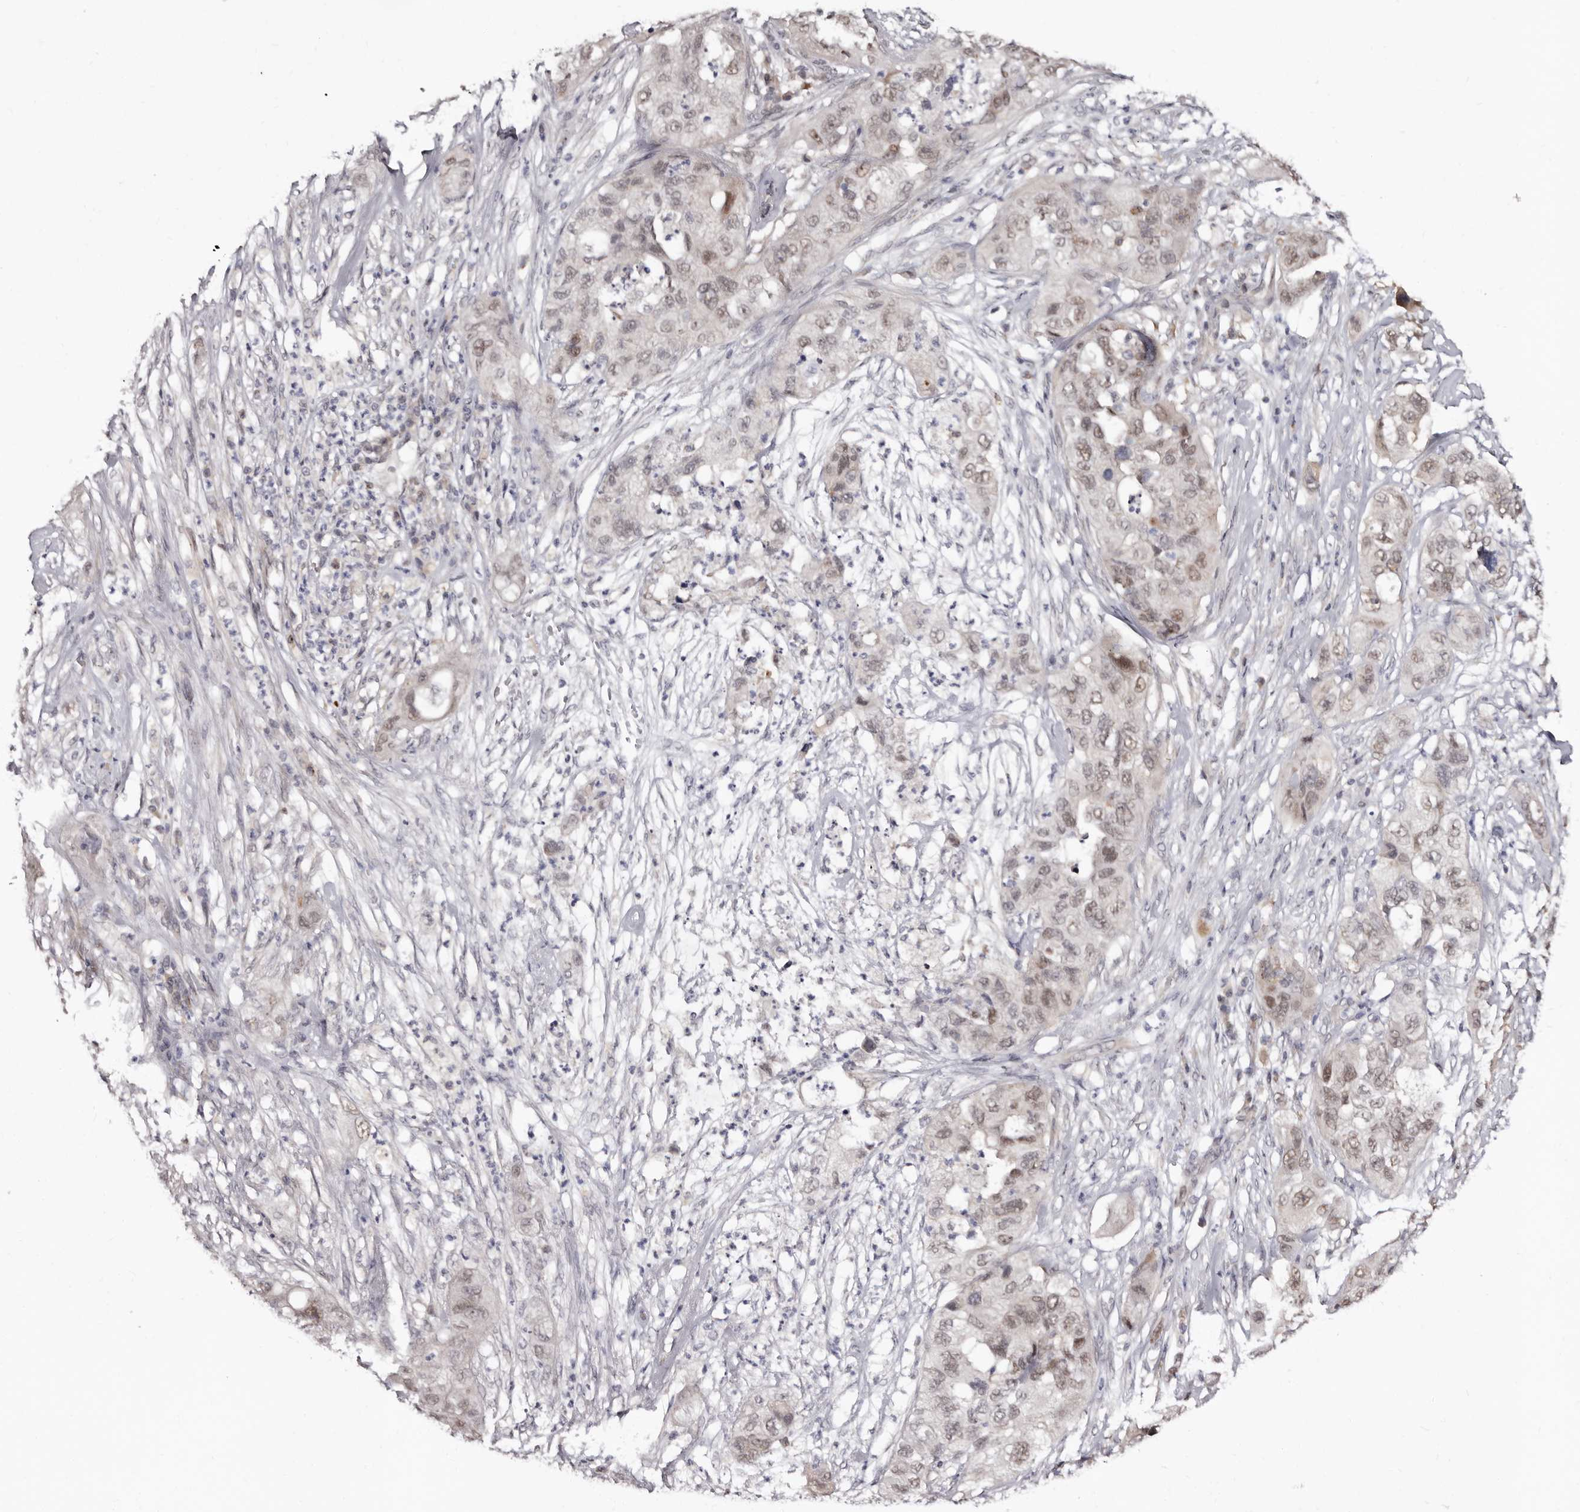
{"staining": {"intensity": "weak", "quantity": ">75%", "location": "nuclear"}, "tissue": "pancreatic cancer", "cell_type": "Tumor cells", "image_type": "cancer", "snomed": [{"axis": "morphology", "description": "Adenocarcinoma, NOS"}, {"axis": "topography", "description": "Pancreas"}], "caption": "The immunohistochemical stain labels weak nuclear positivity in tumor cells of adenocarcinoma (pancreatic) tissue. (brown staining indicates protein expression, while blue staining denotes nuclei).", "gene": "PHF20L1", "patient": {"sex": "female", "age": 78}}